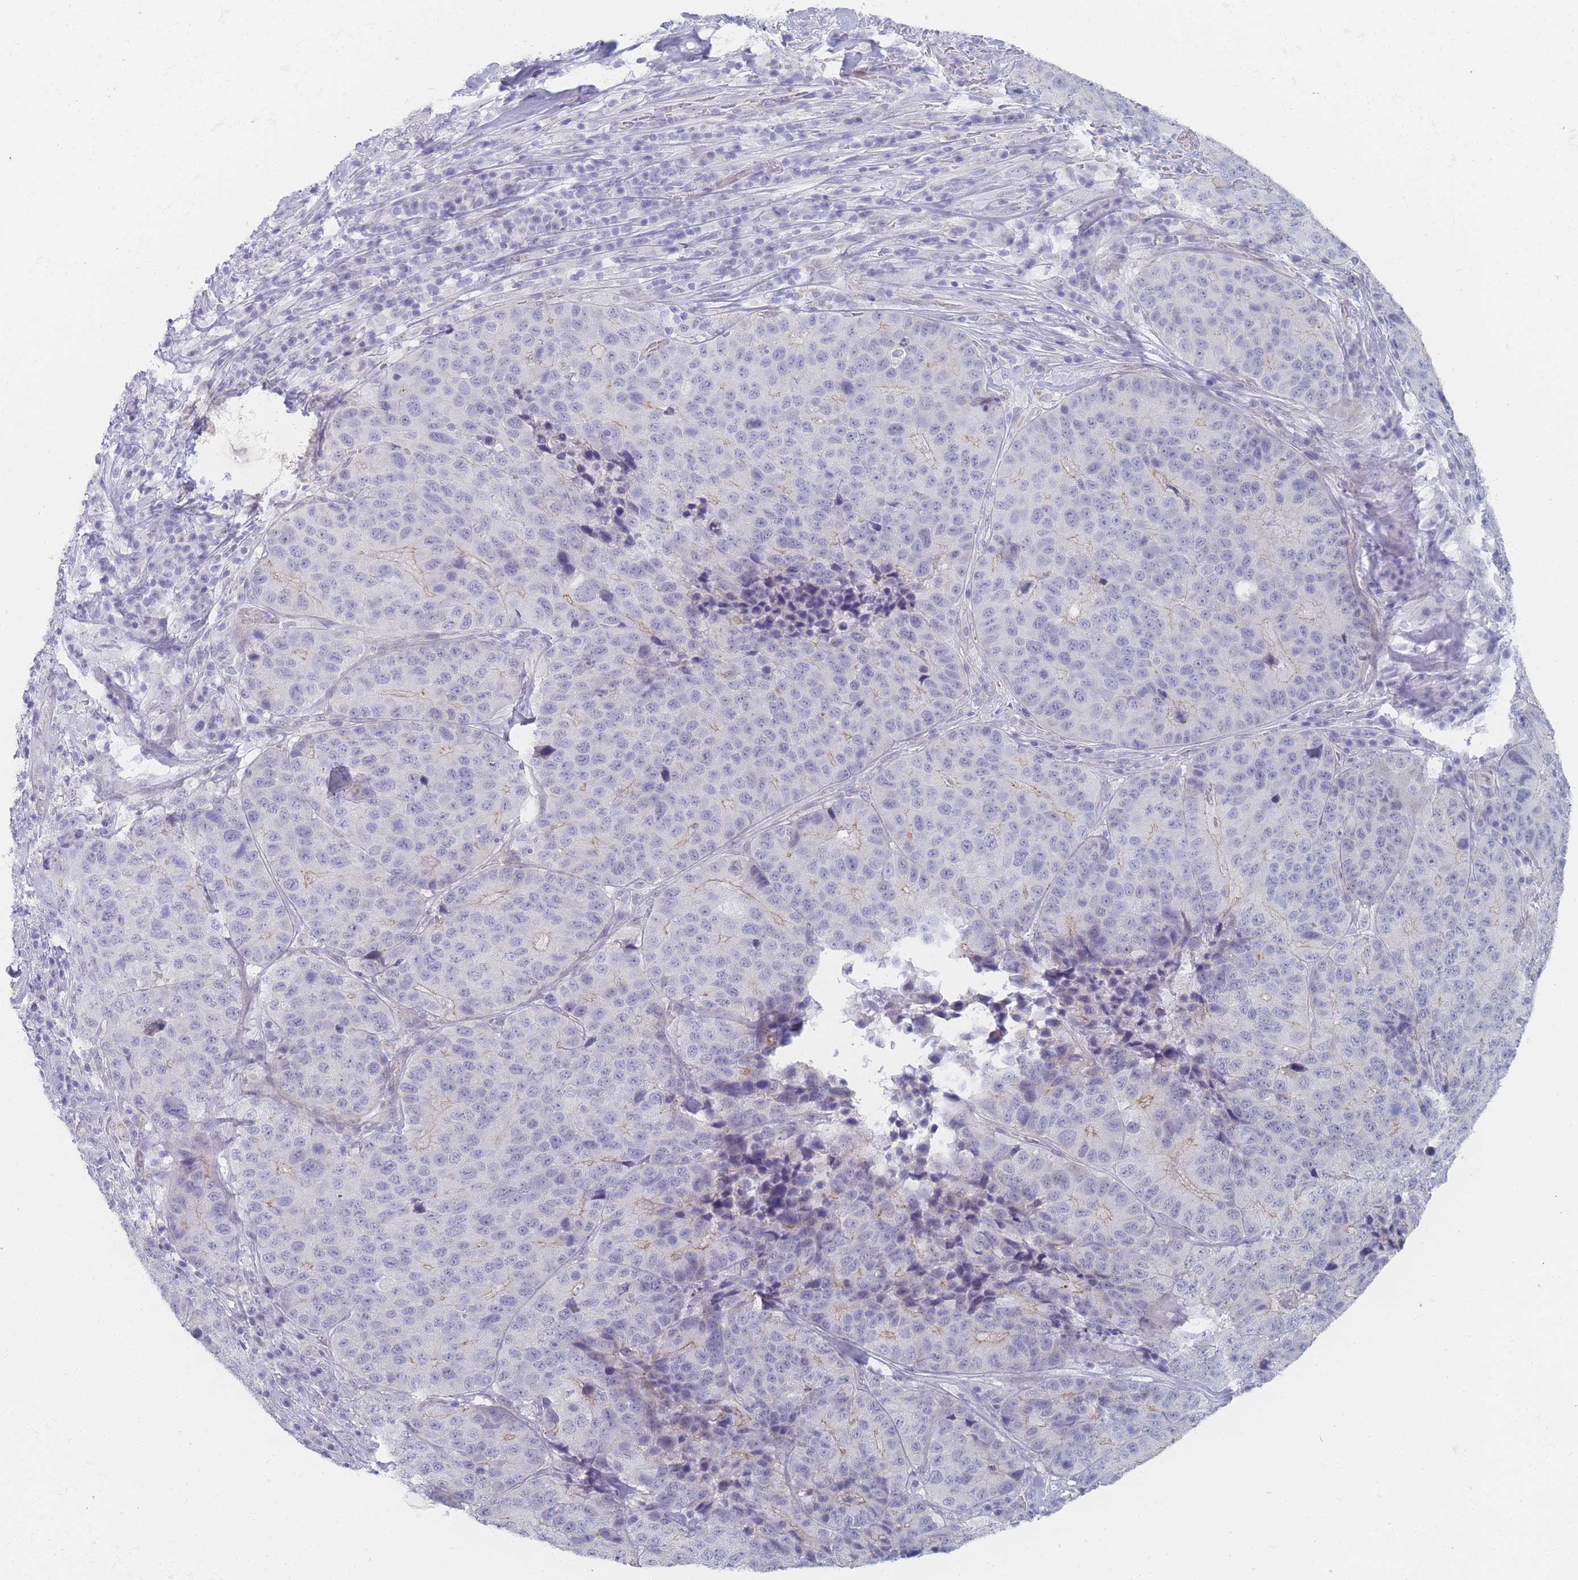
{"staining": {"intensity": "negative", "quantity": "none", "location": "none"}, "tissue": "stomach cancer", "cell_type": "Tumor cells", "image_type": "cancer", "snomed": [{"axis": "morphology", "description": "Adenocarcinoma, NOS"}, {"axis": "topography", "description": "Stomach"}], "caption": "Adenocarcinoma (stomach) was stained to show a protein in brown. There is no significant expression in tumor cells.", "gene": "IMPG1", "patient": {"sex": "male", "age": 71}}